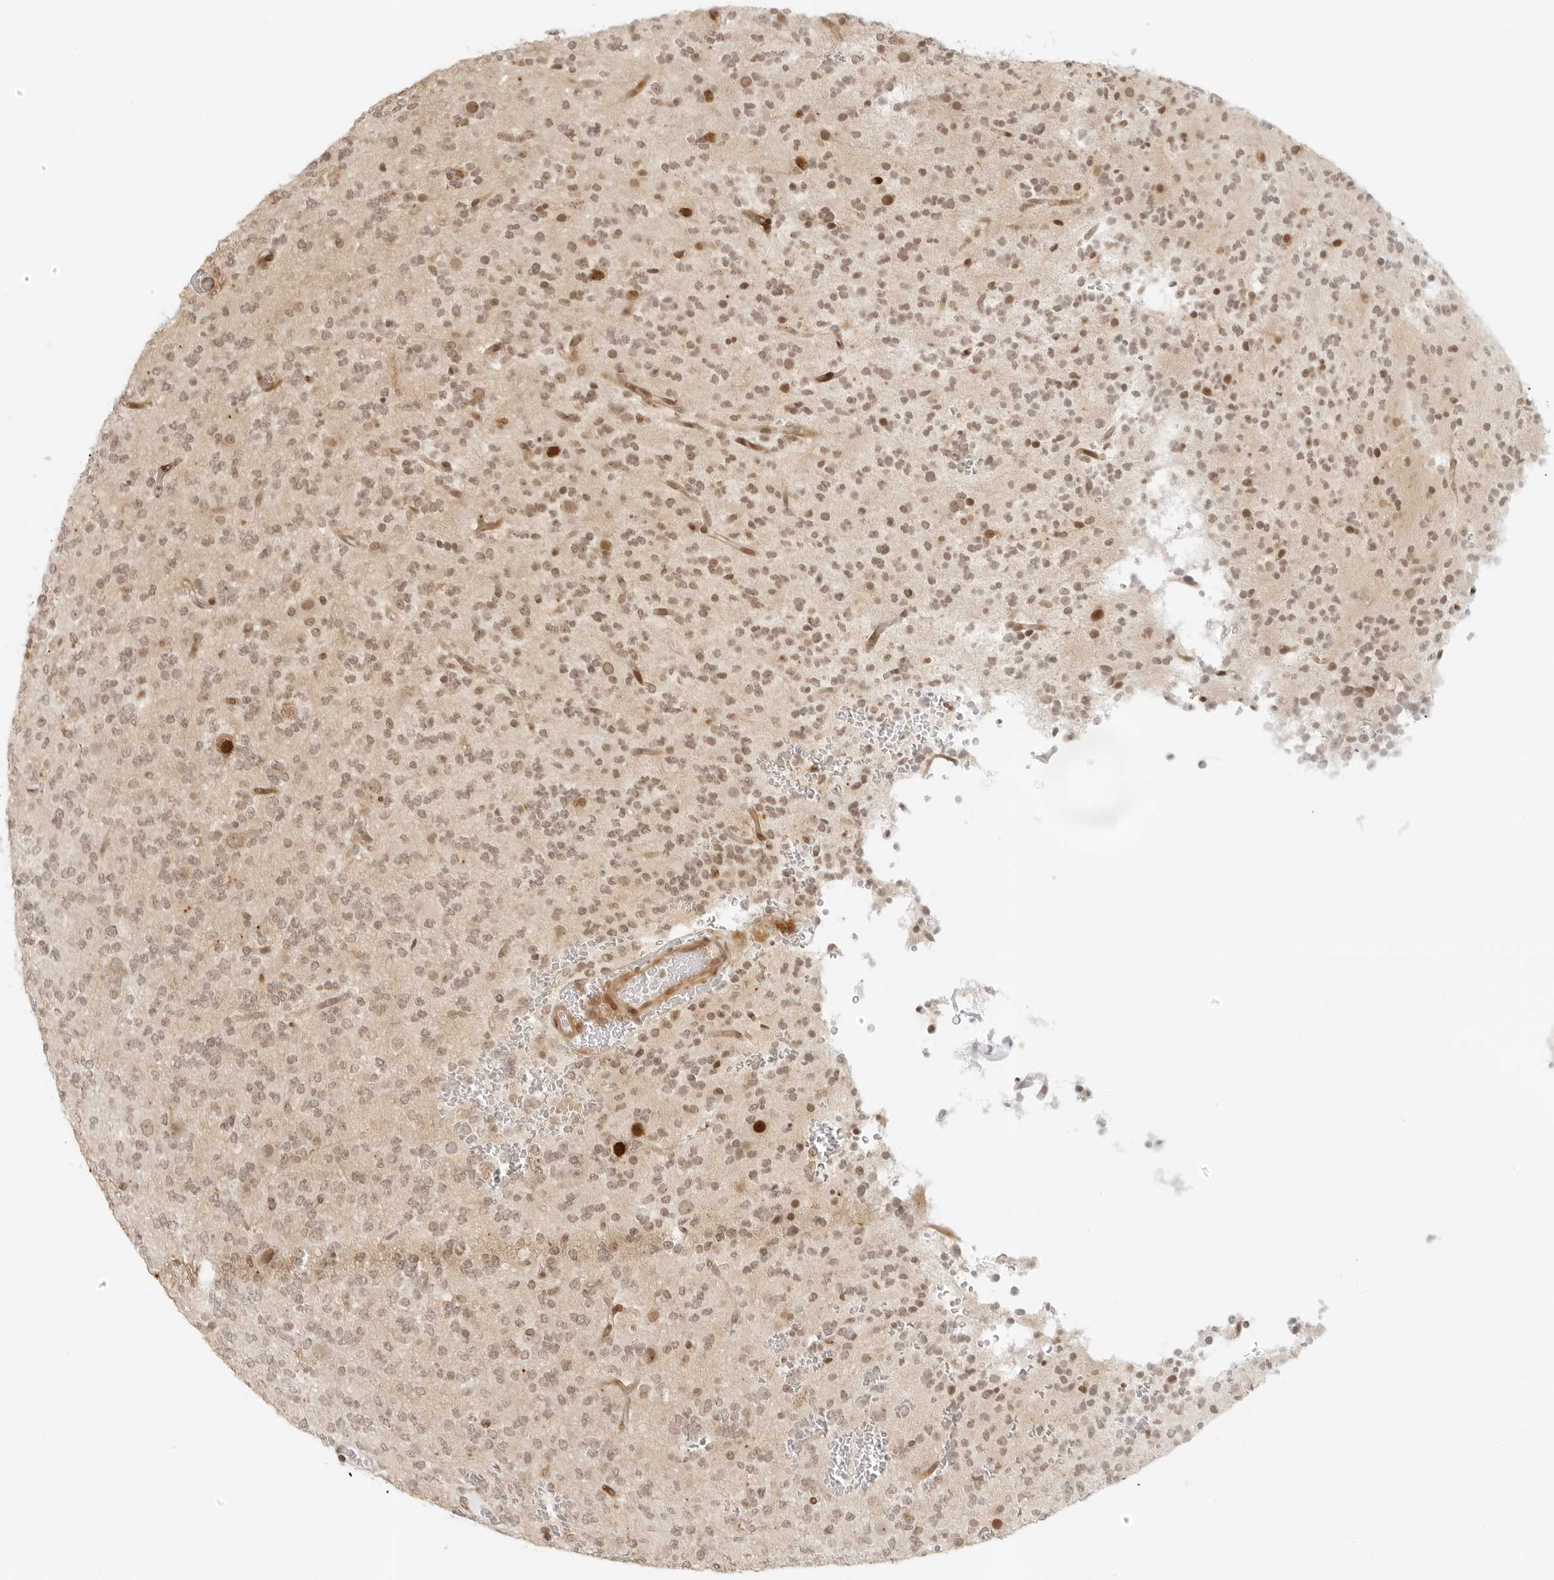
{"staining": {"intensity": "moderate", "quantity": "25%-75%", "location": "nuclear"}, "tissue": "glioma", "cell_type": "Tumor cells", "image_type": "cancer", "snomed": [{"axis": "morphology", "description": "Glioma, malignant, Low grade"}, {"axis": "topography", "description": "Brain"}], "caption": "Approximately 25%-75% of tumor cells in human malignant low-grade glioma reveal moderate nuclear protein positivity as visualized by brown immunohistochemical staining.", "gene": "ZNF407", "patient": {"sex": "male", "age": 38}}